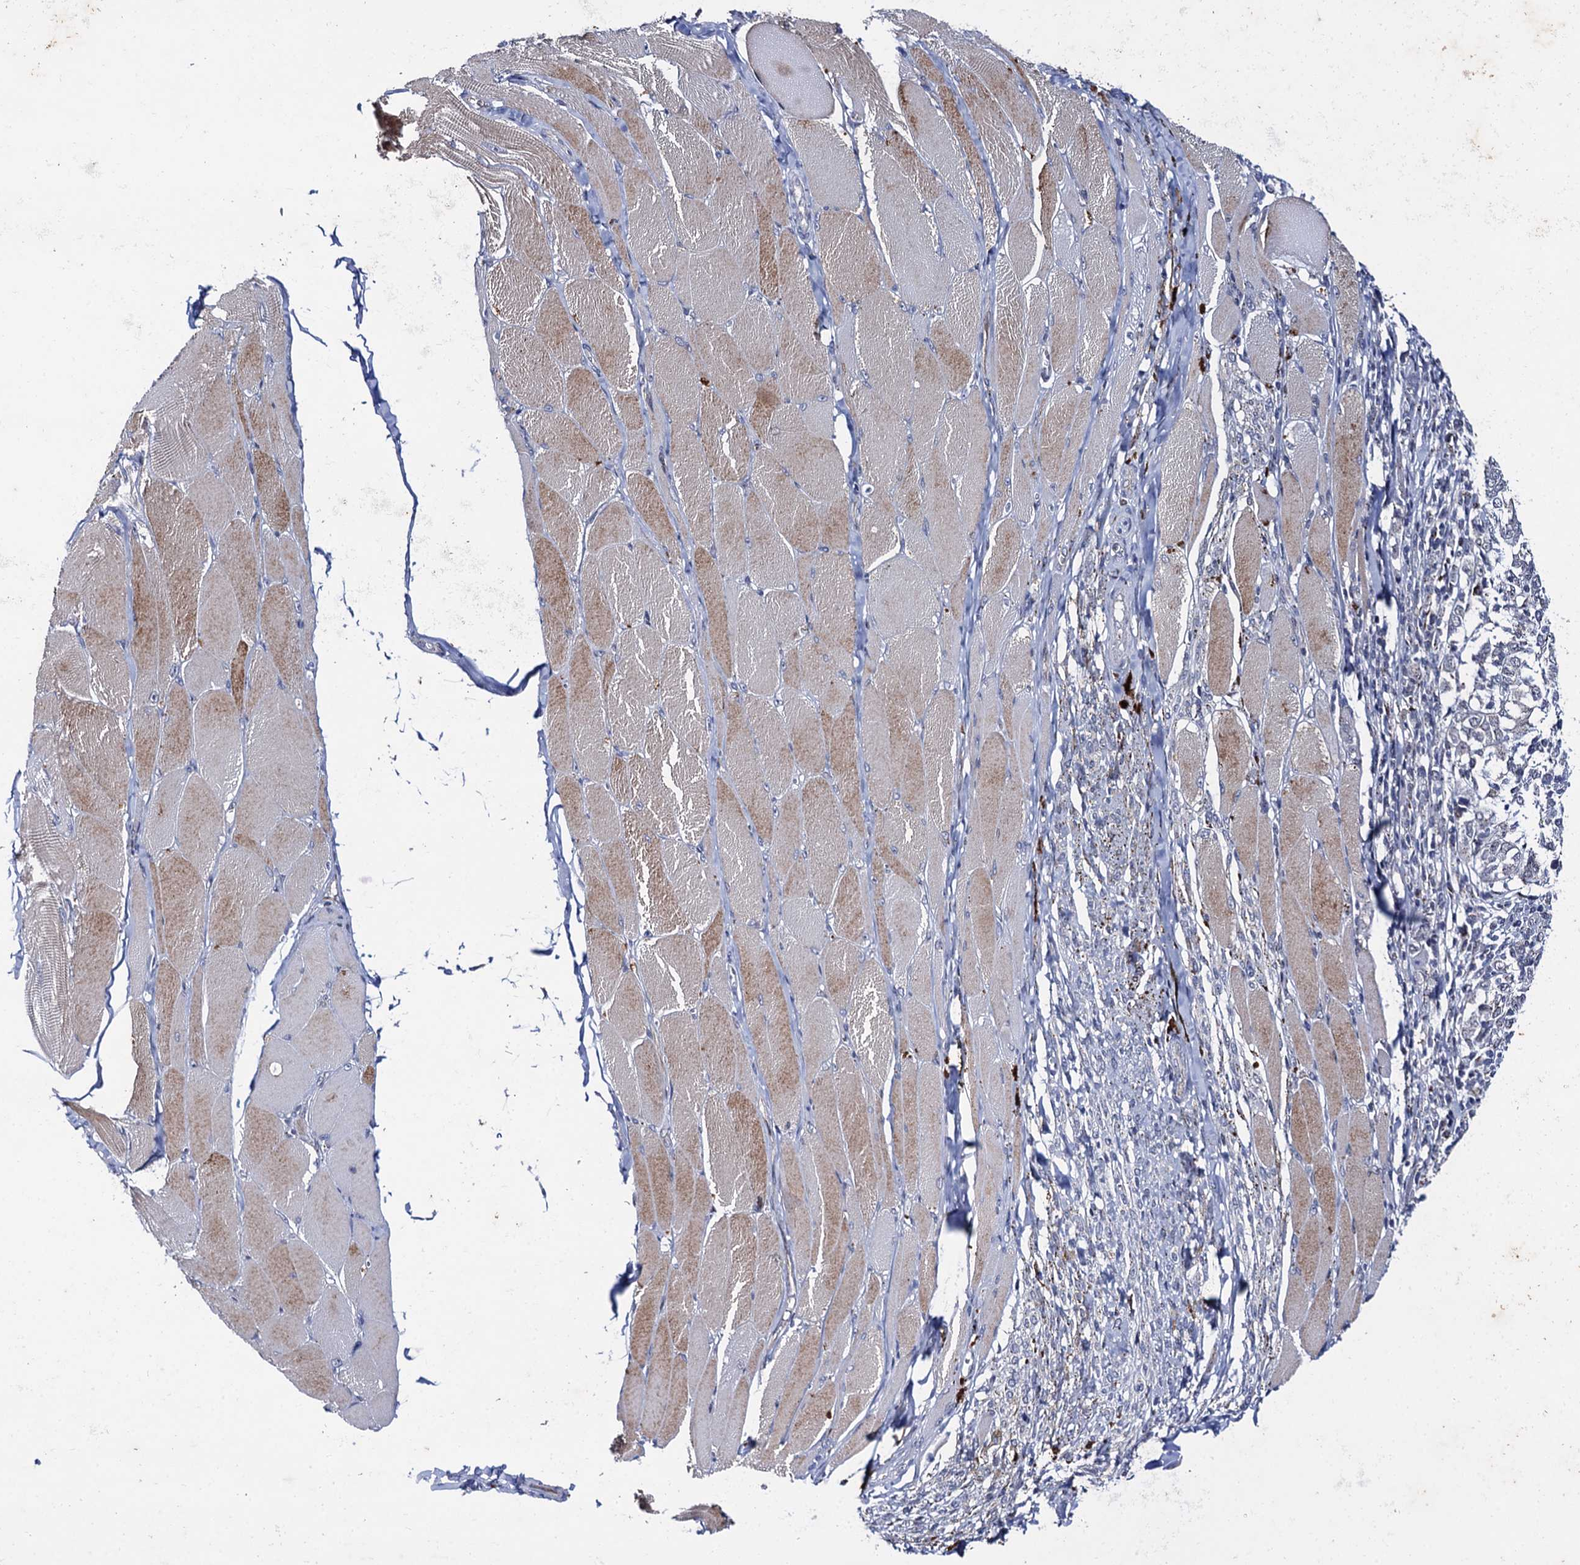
{"staining": {"intensity": "negative", "quantity": "none", "location": "none"}, "tissue": "melanoma", "cell_type": "Tumor cells", "image_type": "cancer", "snomed": [{"axis": "morphology", "description": "Malignant melanoma, NOS"}, {"axis": "topography", "description": "Skin"}], "caption": "Melanoma was stained to show a protein in brown. There is no significant positivity in tumor cells.", "gene": "THAP2", "patient": {"sex": "female", "age": 72}}